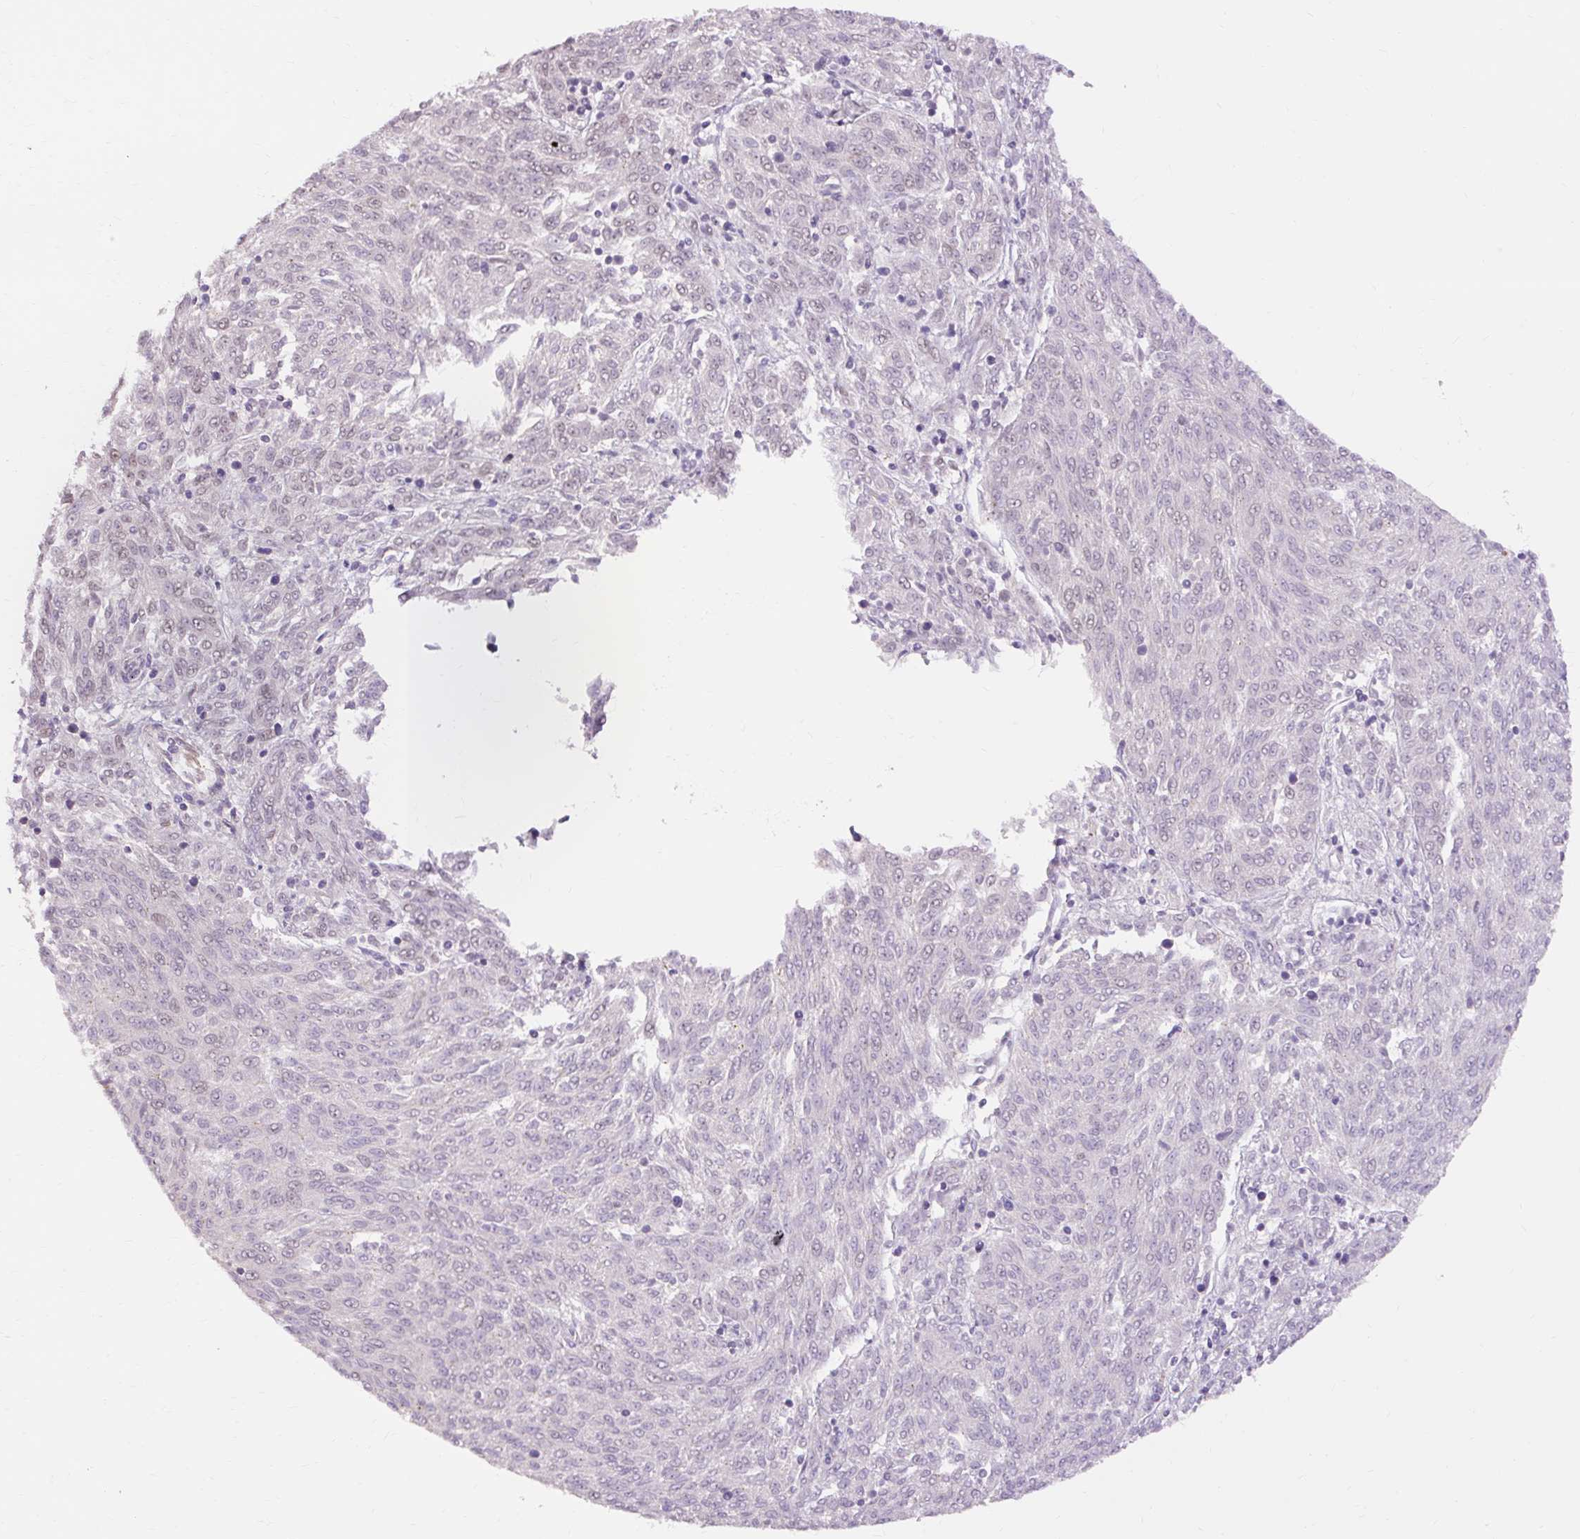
{"staining": {"intensity": "weak", "quantity": "25%-75%", "location": "nuclear"}, "tissue": "melanoma", "cell_type": "Tumor cells", "image_type": "cancer", "snomed": [{"axis": "morphology", "description": "Malignant melanoma, NOS"}, {"axis": "topography", "description": "Skin"}], "caption": "A low amount of weak nuclear positivity is seen in about 25%-75% of tumor cells in malignant melanoma tissue.", "gene": "NPIPB12", "patient": {"sex": "female", "age": 72}}